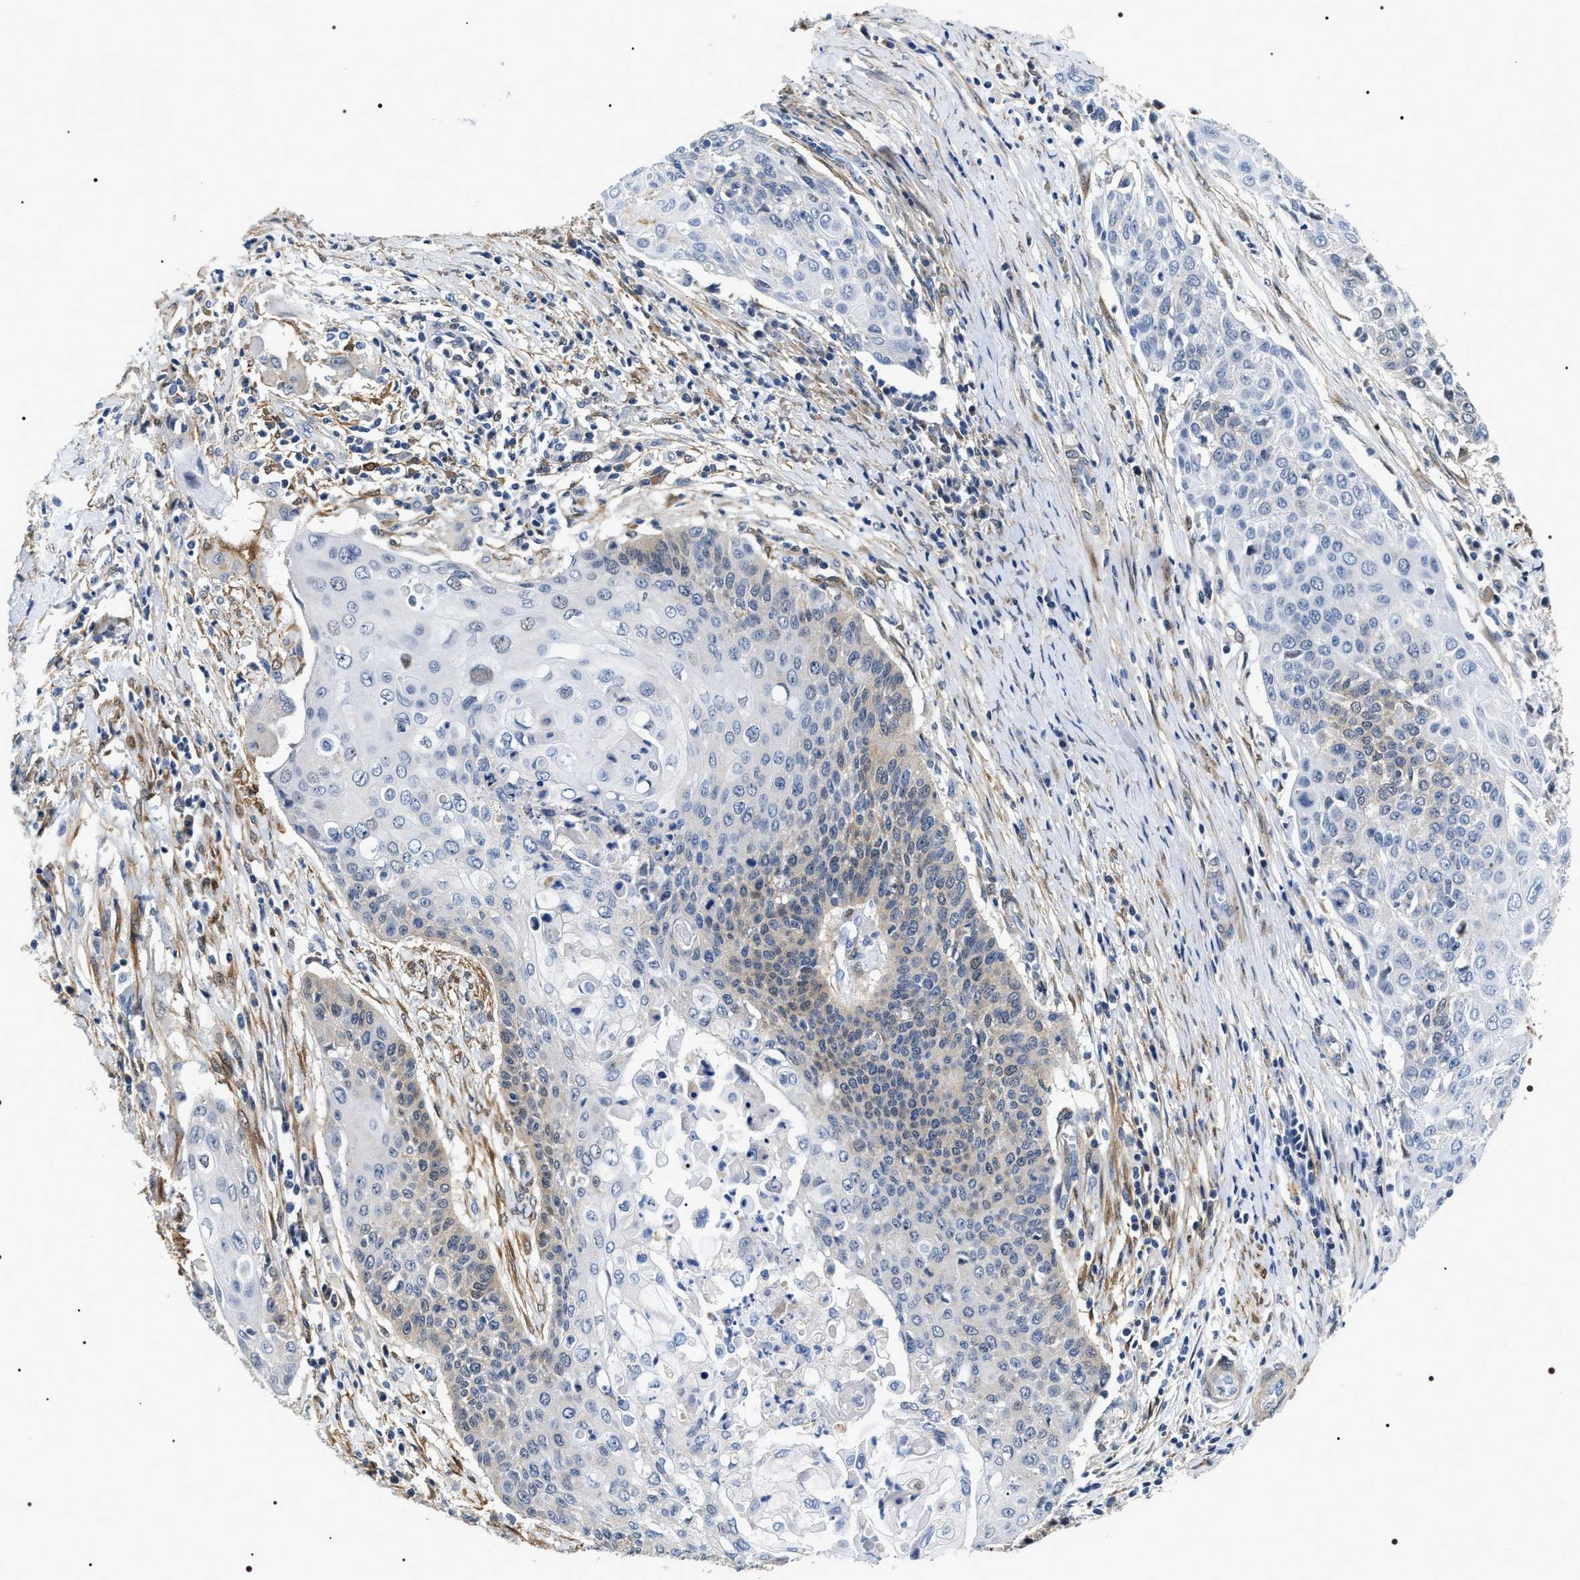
{"staining": {"intensity": "negative", "quantity": "none", "location": "none"}, "tissue": "cervical cancer", "cell_type": "Tumor cells", "image_type": "cancer", "snomed": [{"axis": "morphology", "description": "Squamous cell carcinoma, NOS"}, {"axis": "topography", "description": "Cervix"}], "caption": "Immunohistochemical staining of squamous cell carcinoma (cervical) displays no significant staining in tumor cells. (DAB (3,3'-diaminobenzidine) immunohistochemistry (IHC) with hematoxylin counter stain).", "gene": "BAG2", "patient": {"sex": "female", "age": 39}}